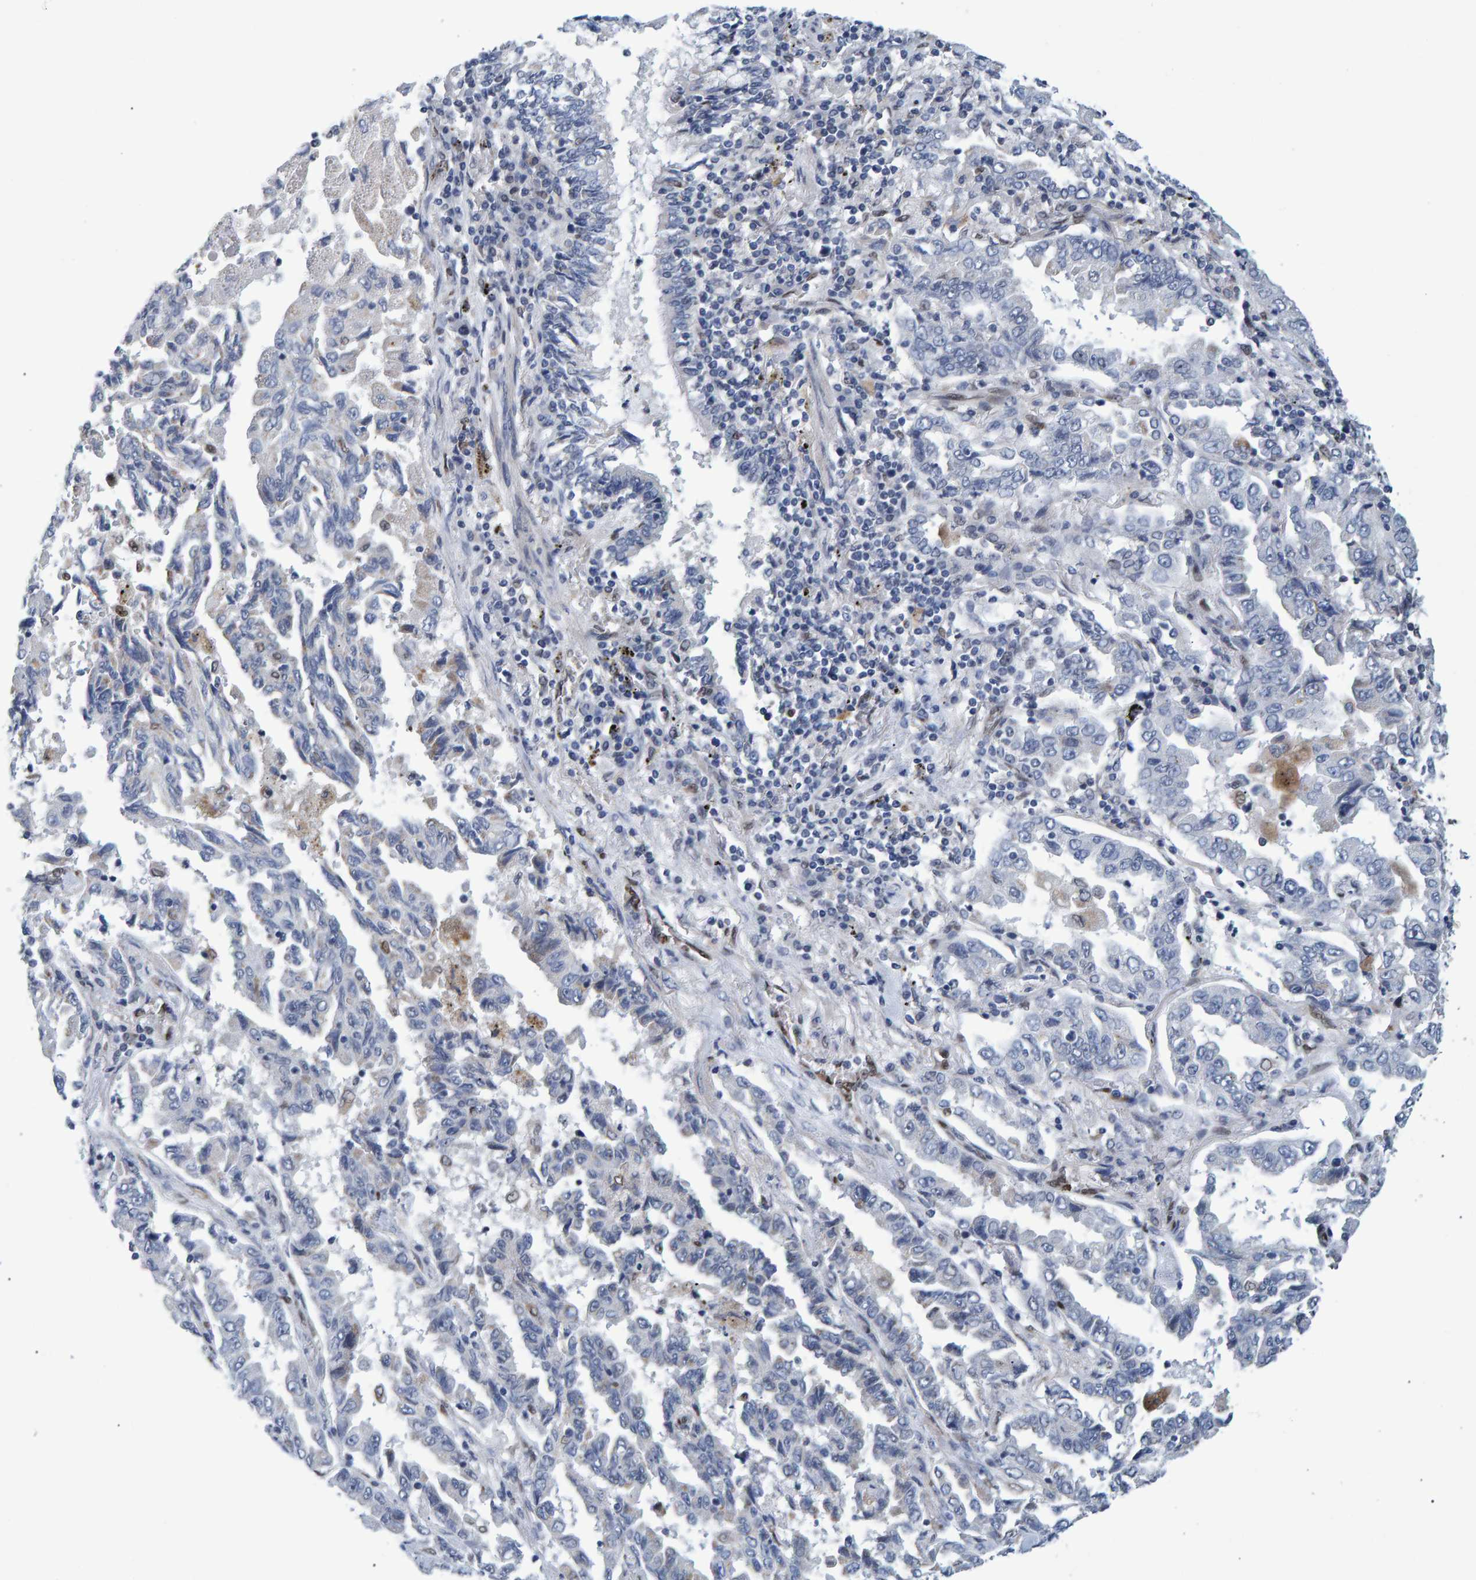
{"staining": {"intensity": "negative", "quantity": "none", "location": "none"}, "tissue": "lung cancer", "cell_type": "Tumor cells", "image_type": "cancer", "snomed": [{"axis": "morphology", "description": "Adenocarcinoma, NOS"}, {"axis": "topography", "description": "Lung"}], "caption": "The IHC micrograph has no significant staining in tumor cells of lung adenocarcinoma tissue.", "gene": "QKI", "patient": {"sex": "female", "age": 51}}